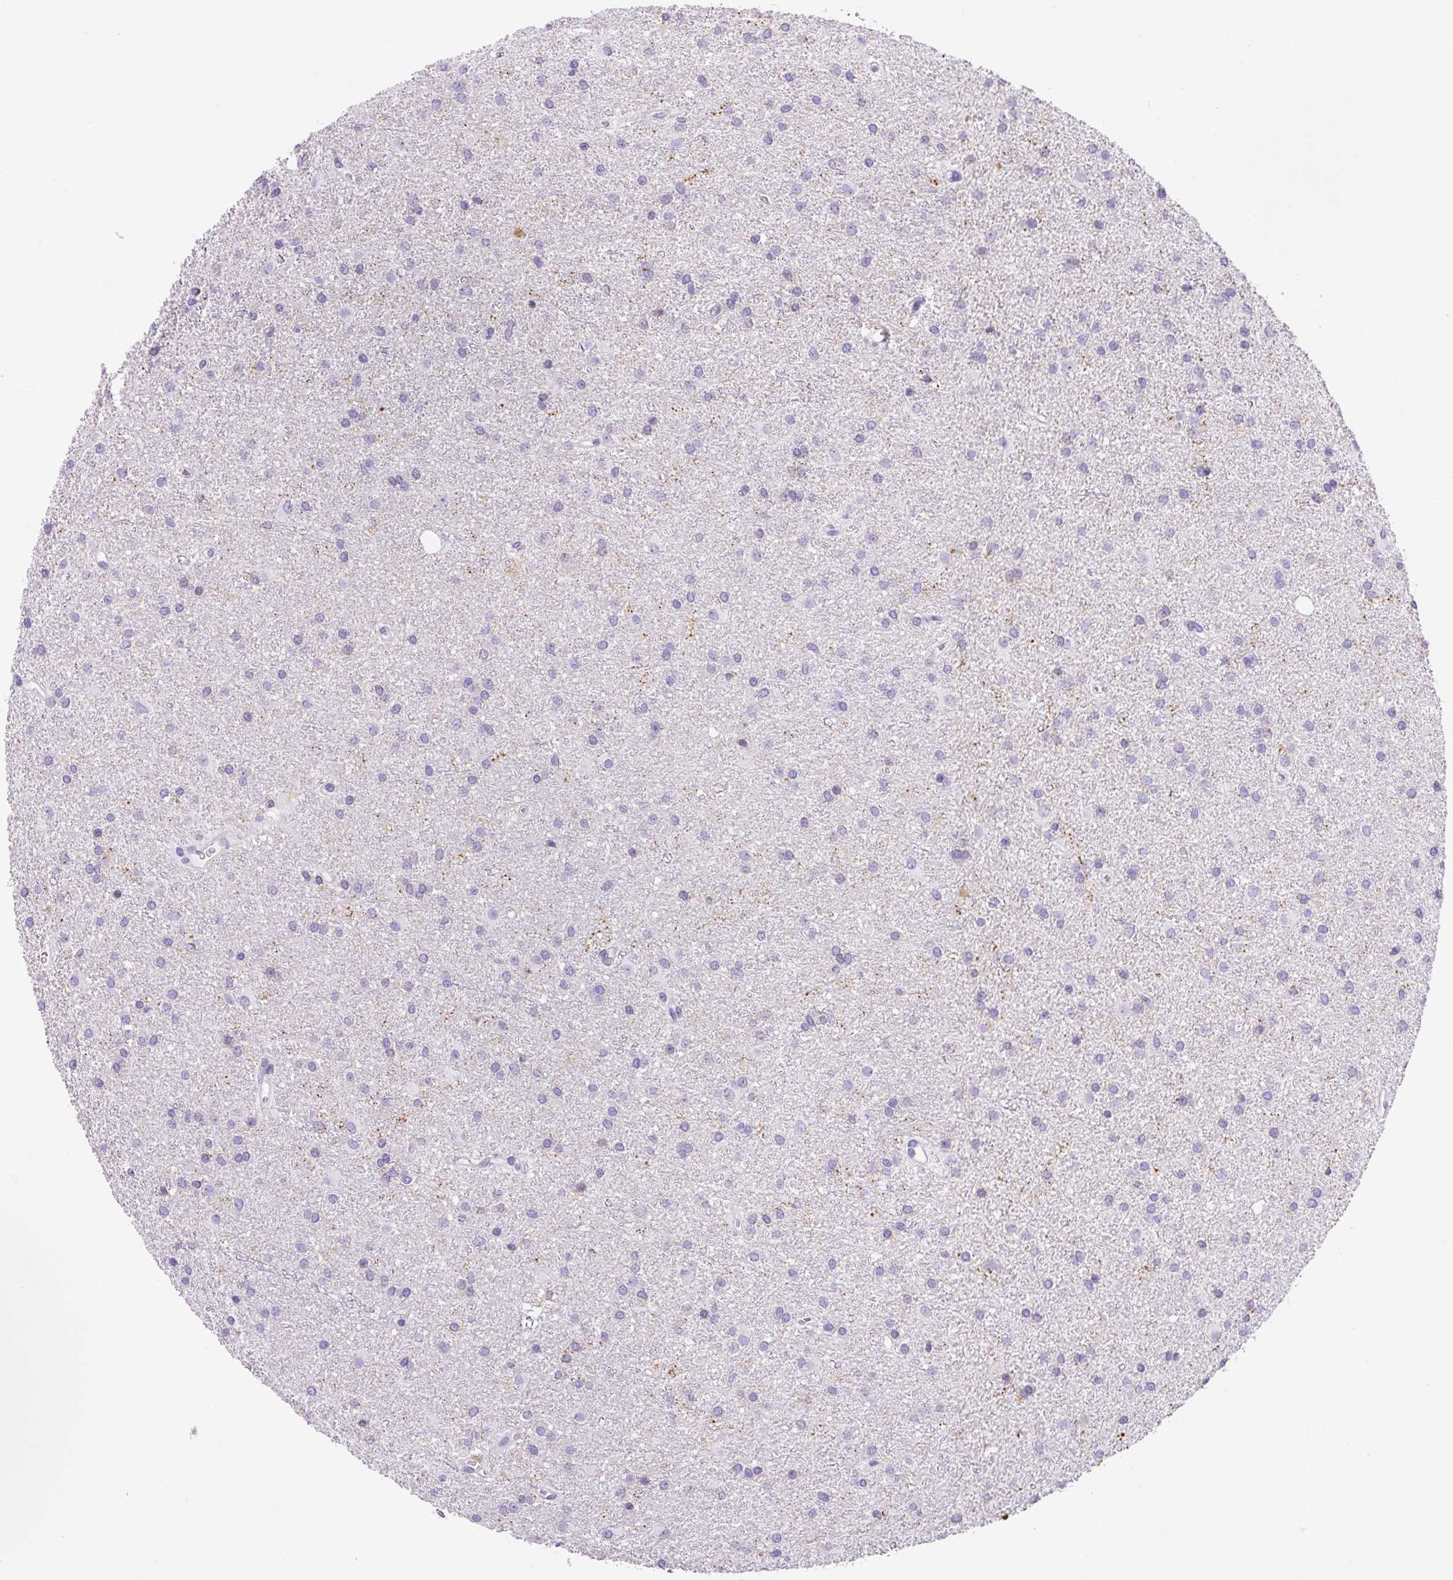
{"staining": {"intensity": "negative", "quantity": "none", "location": "none"}, "tissue": "glioma", "cell_type": "Tumor cells", "image_type": "cancer", "snomed": [{"axis": "morphology", "description": "Glioma, malignant, High grade"}, {"axis": "topography", "description": "Brain"}], "caption": "Histopathology image shows no significant protein expression in tumor cells of high-grade glioma (malignant). (DAB IHC with hematoxylin counter stain).", "gene": "ASB4", "patient": {"sex": "female", "age": 50}}